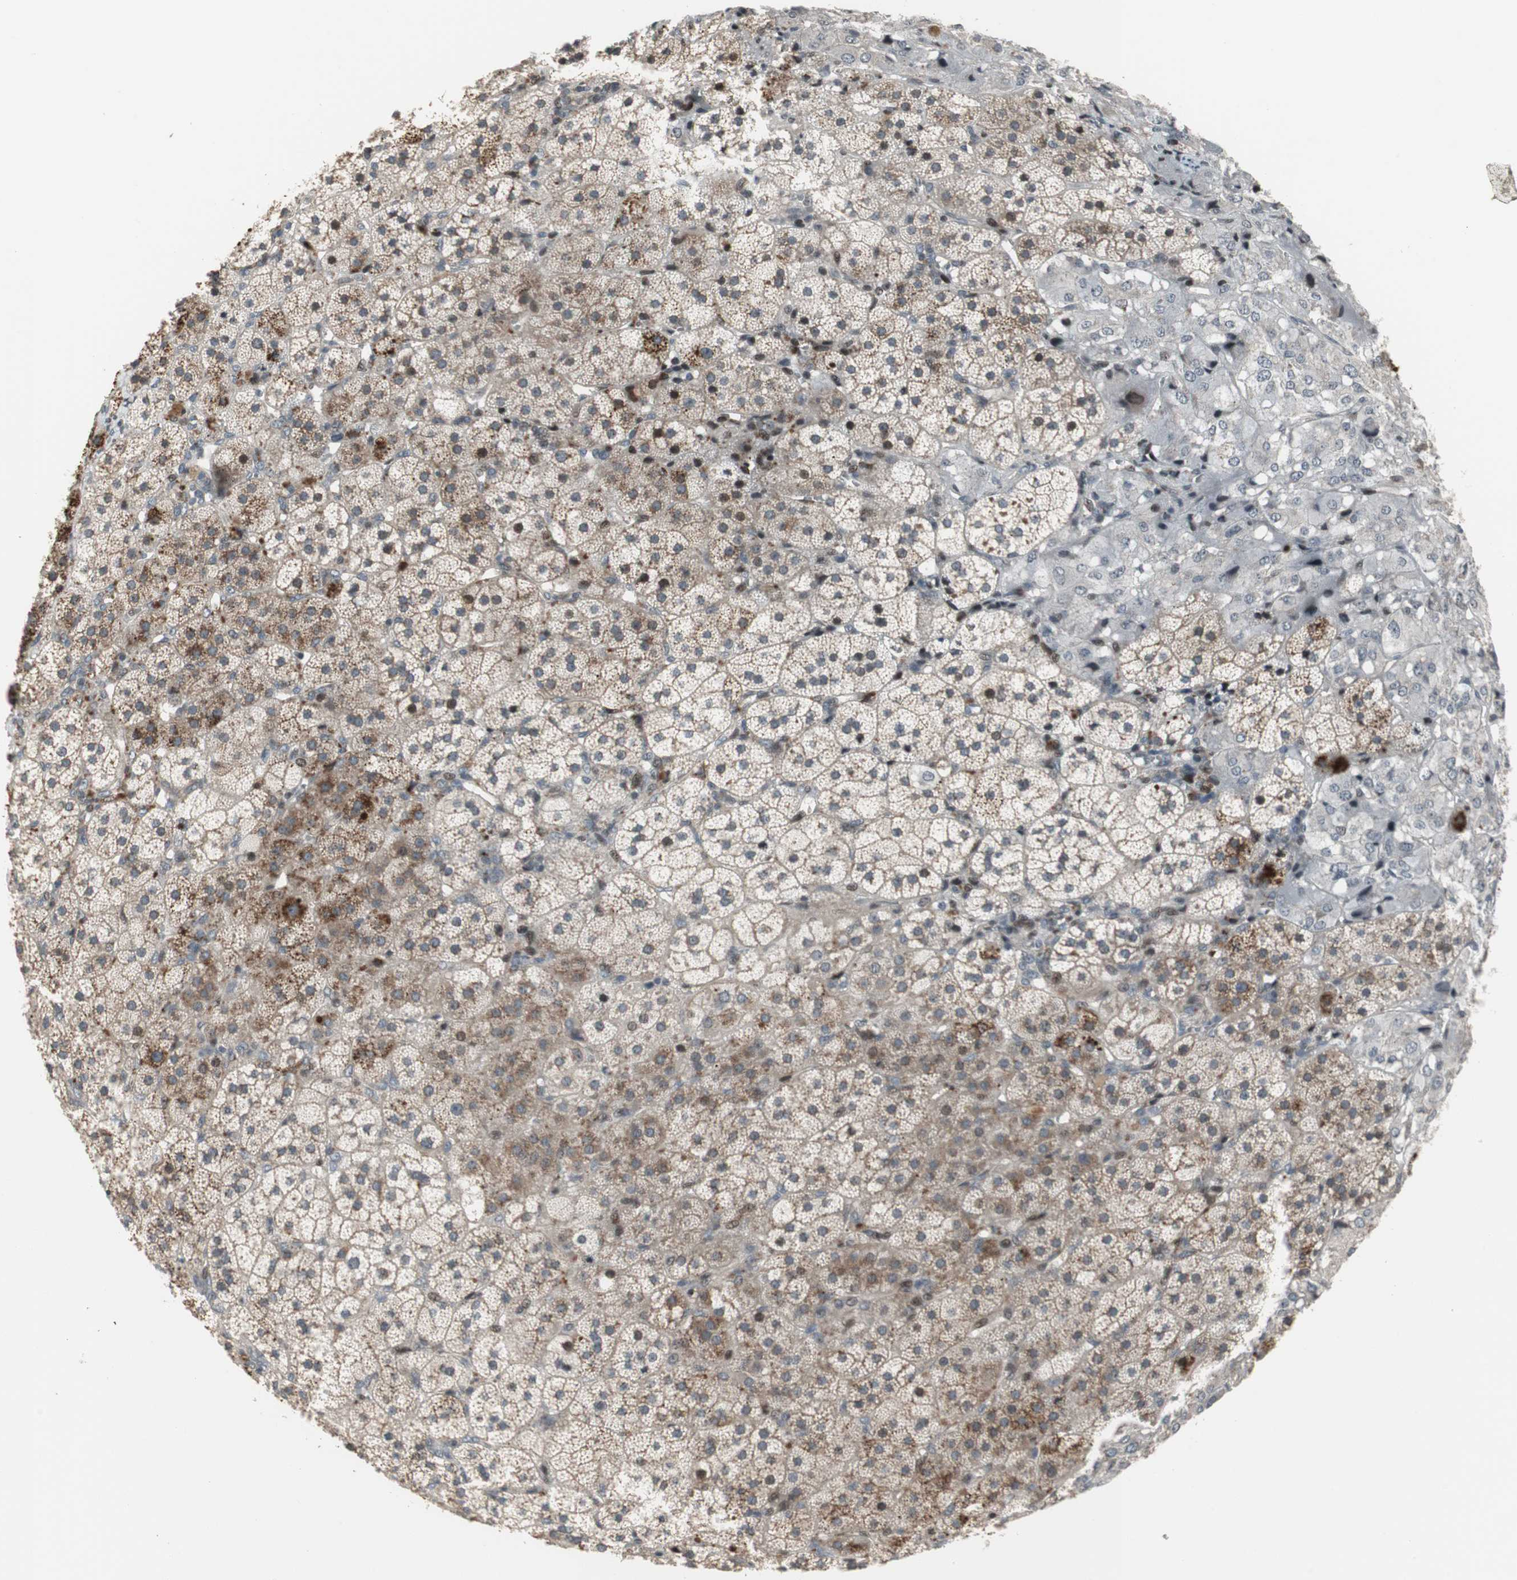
{"staining": {"intensity": "moderate", "quantity": "25%-75%", "location": "cytoplasmic/membranous,nuclear"}, "tissue": "adrenal gland", "cell_type": "Glandular cells", "image_type": "normal", "snomed": [{"axis": "morphology", "description": "Normal tissue, NOS"}, {"axis": "topography", "description": "Adrenal gland"}], "caption": "IHC (DAB (3,3'-diaminobenzidine)) staining of benign adrenal gland demonstrates moderate cytoplasmic/membranous,nuclear protein staining in about 25%-75% of glandular cells.", "gene": "SNX4", "patient": {"sex": "female", "age": 44}}